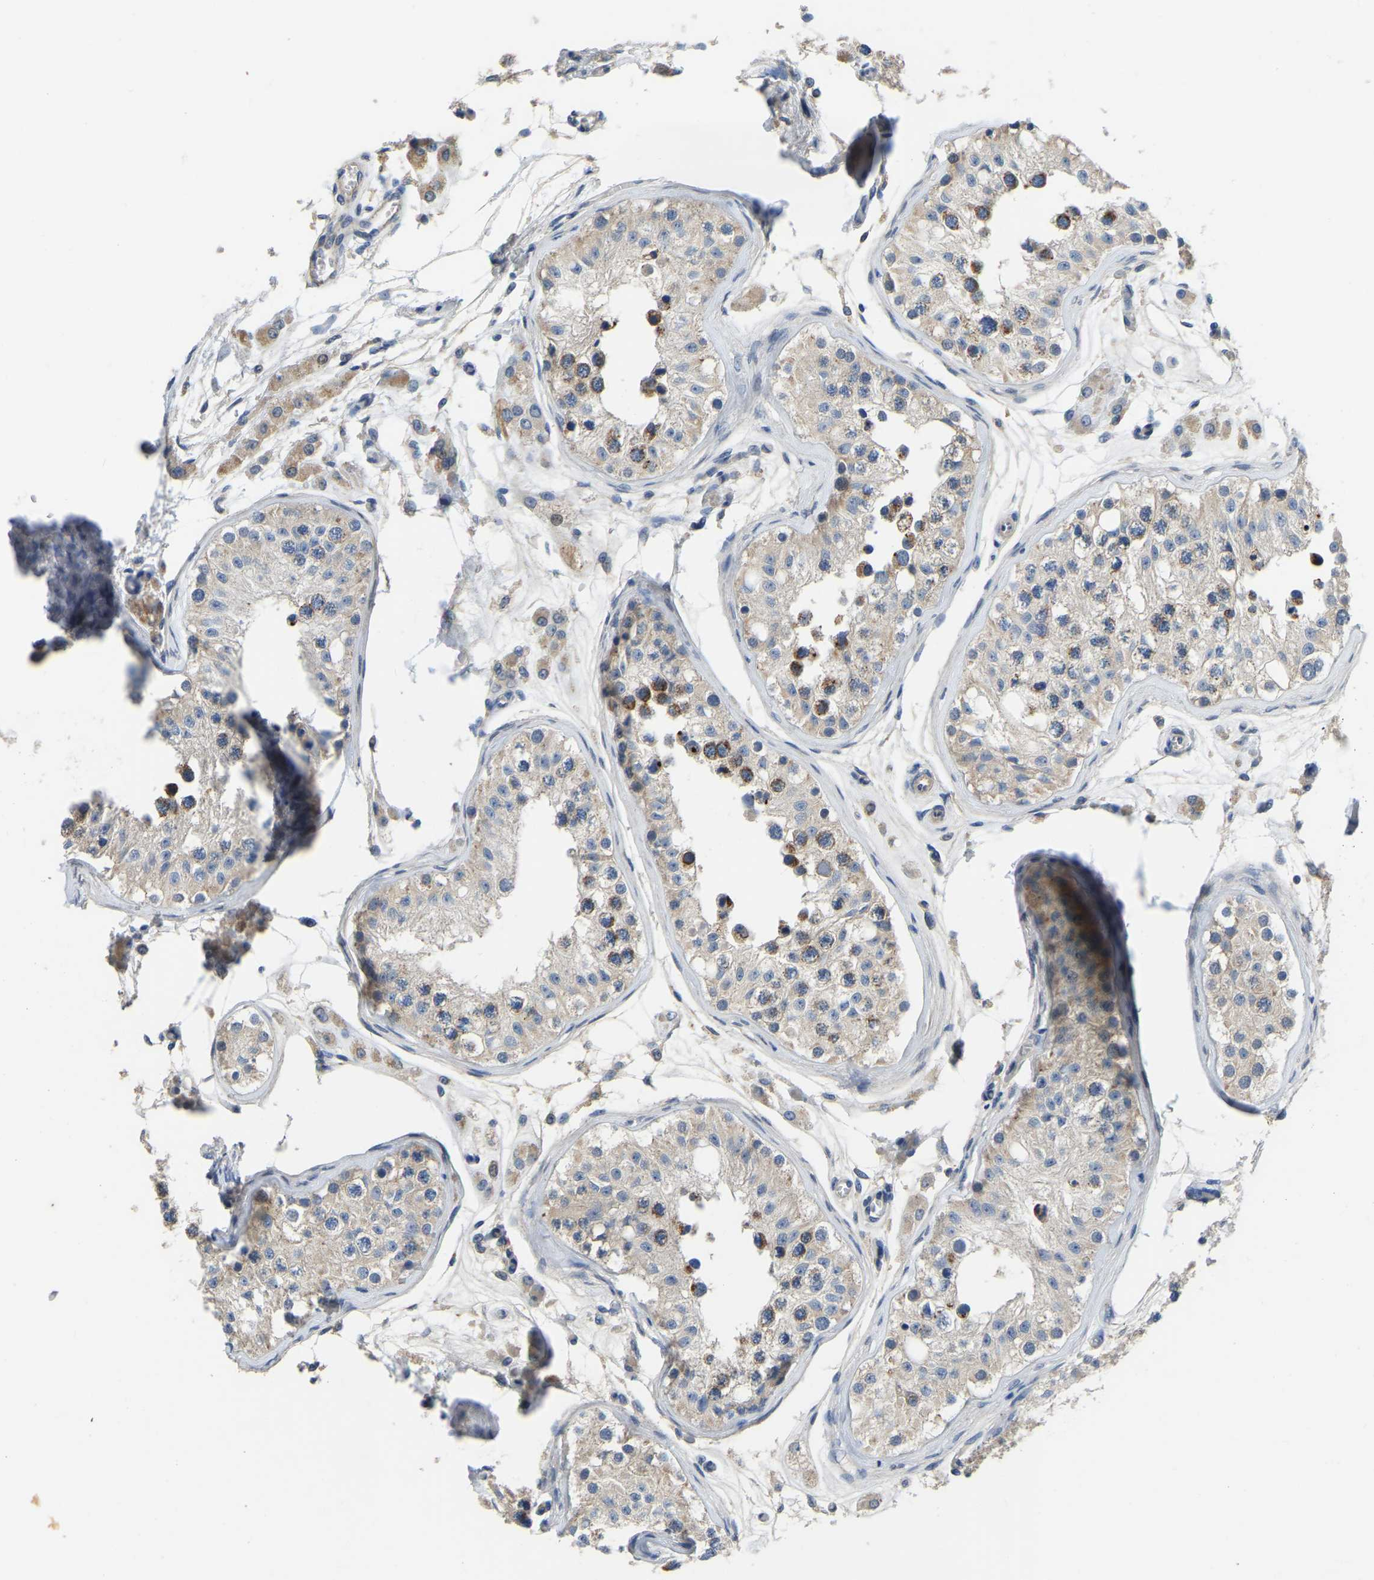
{"staining": {"intensity": "weak", "quantity": ">75%", "location": "cytoplasmic/membranous"}, "tissue": "testis", "cell_type": "Cells in seminiferous ducts", "image_type": "normal", "snomed": [{"axis": "morphology", "description": "Normal tissue, NOS"}, {"axis": "morphology", "description": "Adenocarcinoma, metastatic, NOS"}, {"axis": "topography", "description": "Testis"}], "caption": "IHC histopathology image of unremarkable testis stained for a protein (brown), which demonstrates low levels of weak cytoplasmic/membranous staining in about >75% of cells in seminiferous ducts.", "gene": "HIGD2B", "patient": {"sex": "male", "age": 26}}